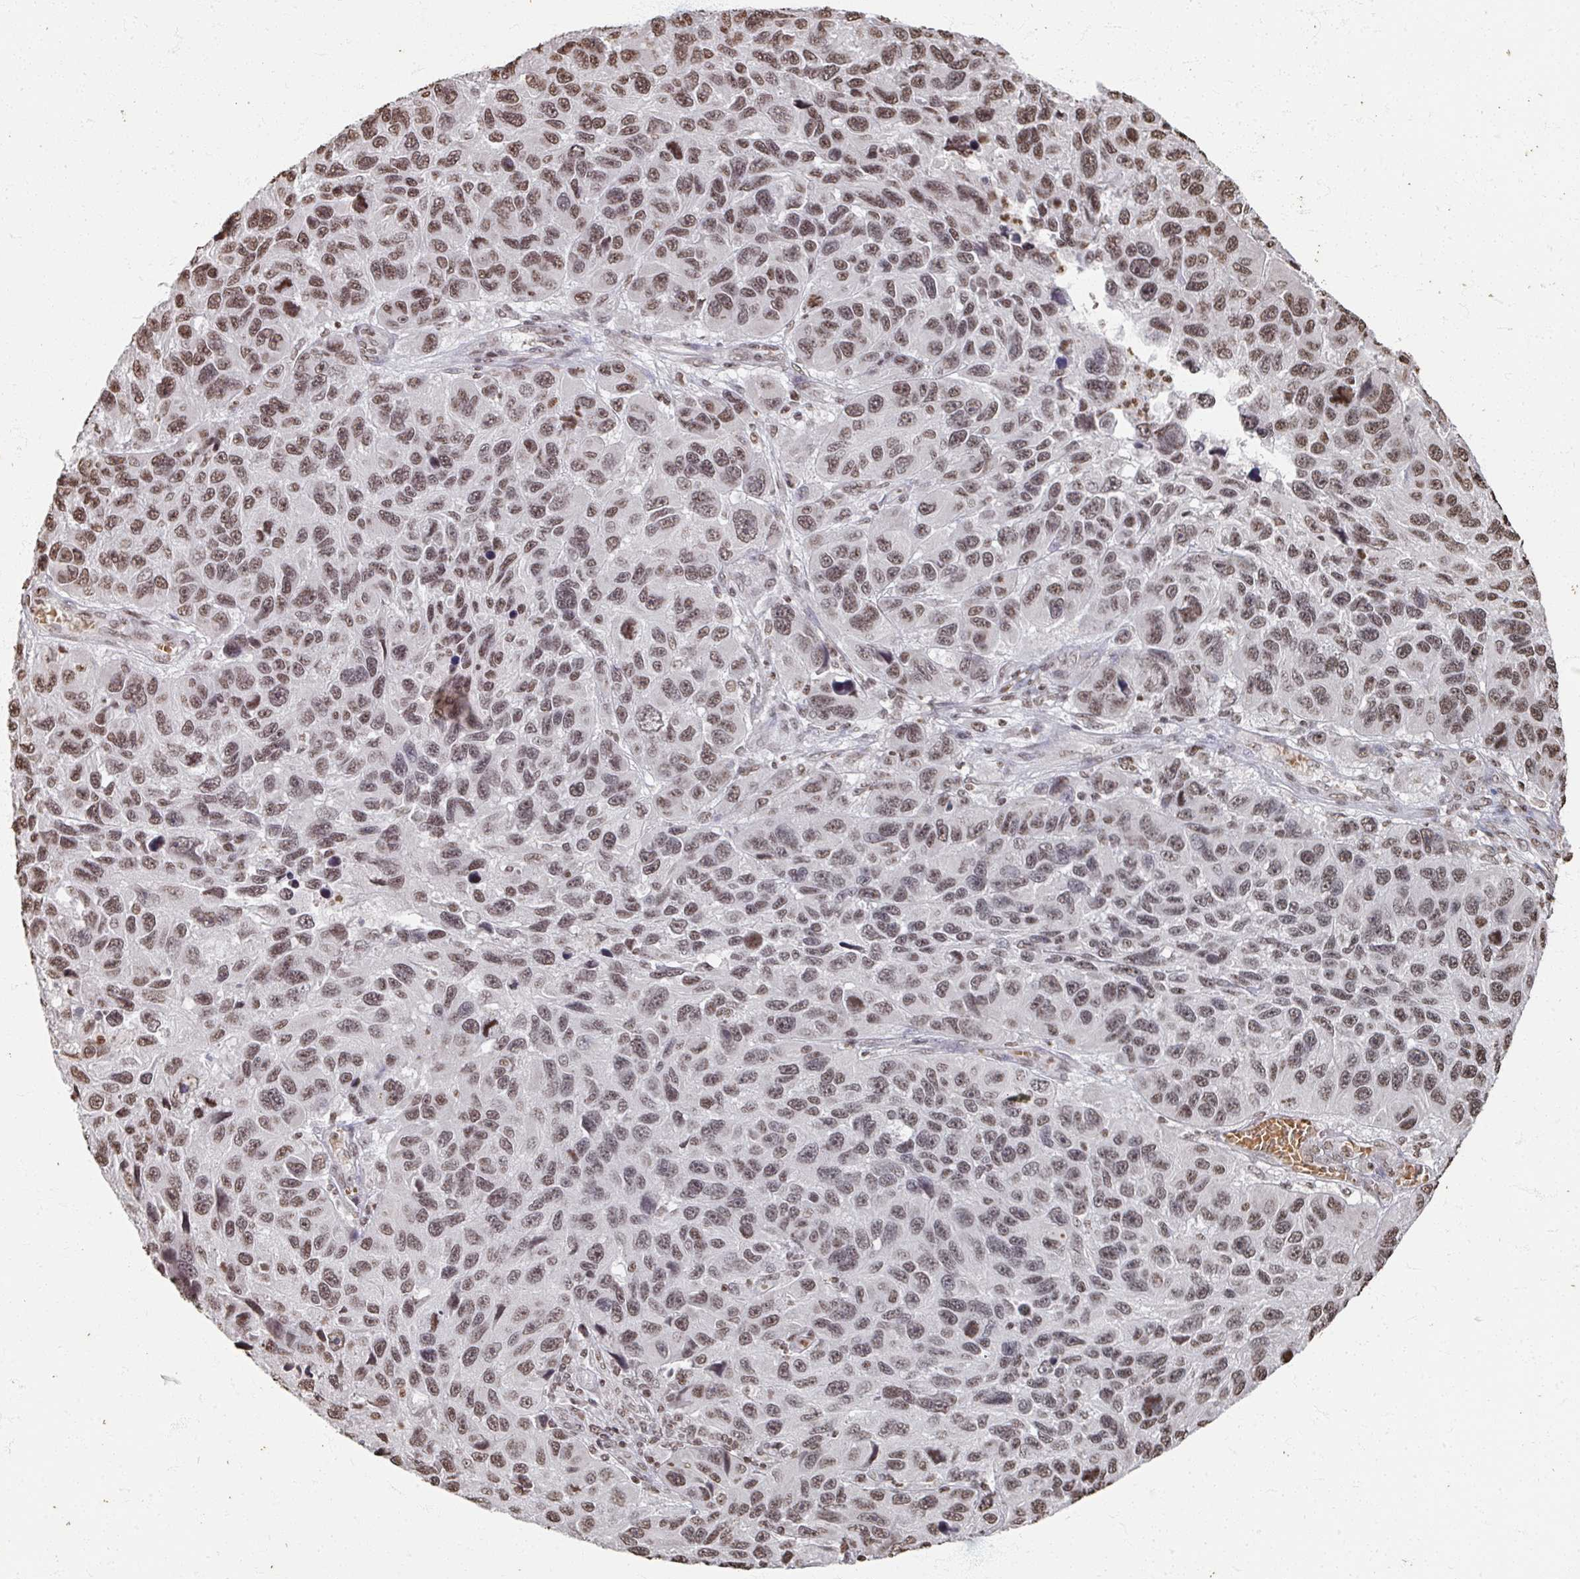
{"staining": {"intensity": "moderate", "quantity": ">75%", "location": "nuclear"}, "tissue": "melanoma", "cell_type": "Tumor cells", "image_type": "cancer", "snomed": [{"axis": "morphology", "description": "Malignant melanoma, NOS"}, {"axis": "topography", "description": "Skin"}], "caption": "An IHC image of neoplastic tissue is shown. Protein staining in brown shows moderate nuclear positivity in malignant melanoma within tumor cells.", "gene": "DCUN1D5", "patient": {"sex": "male", "age": 53}}